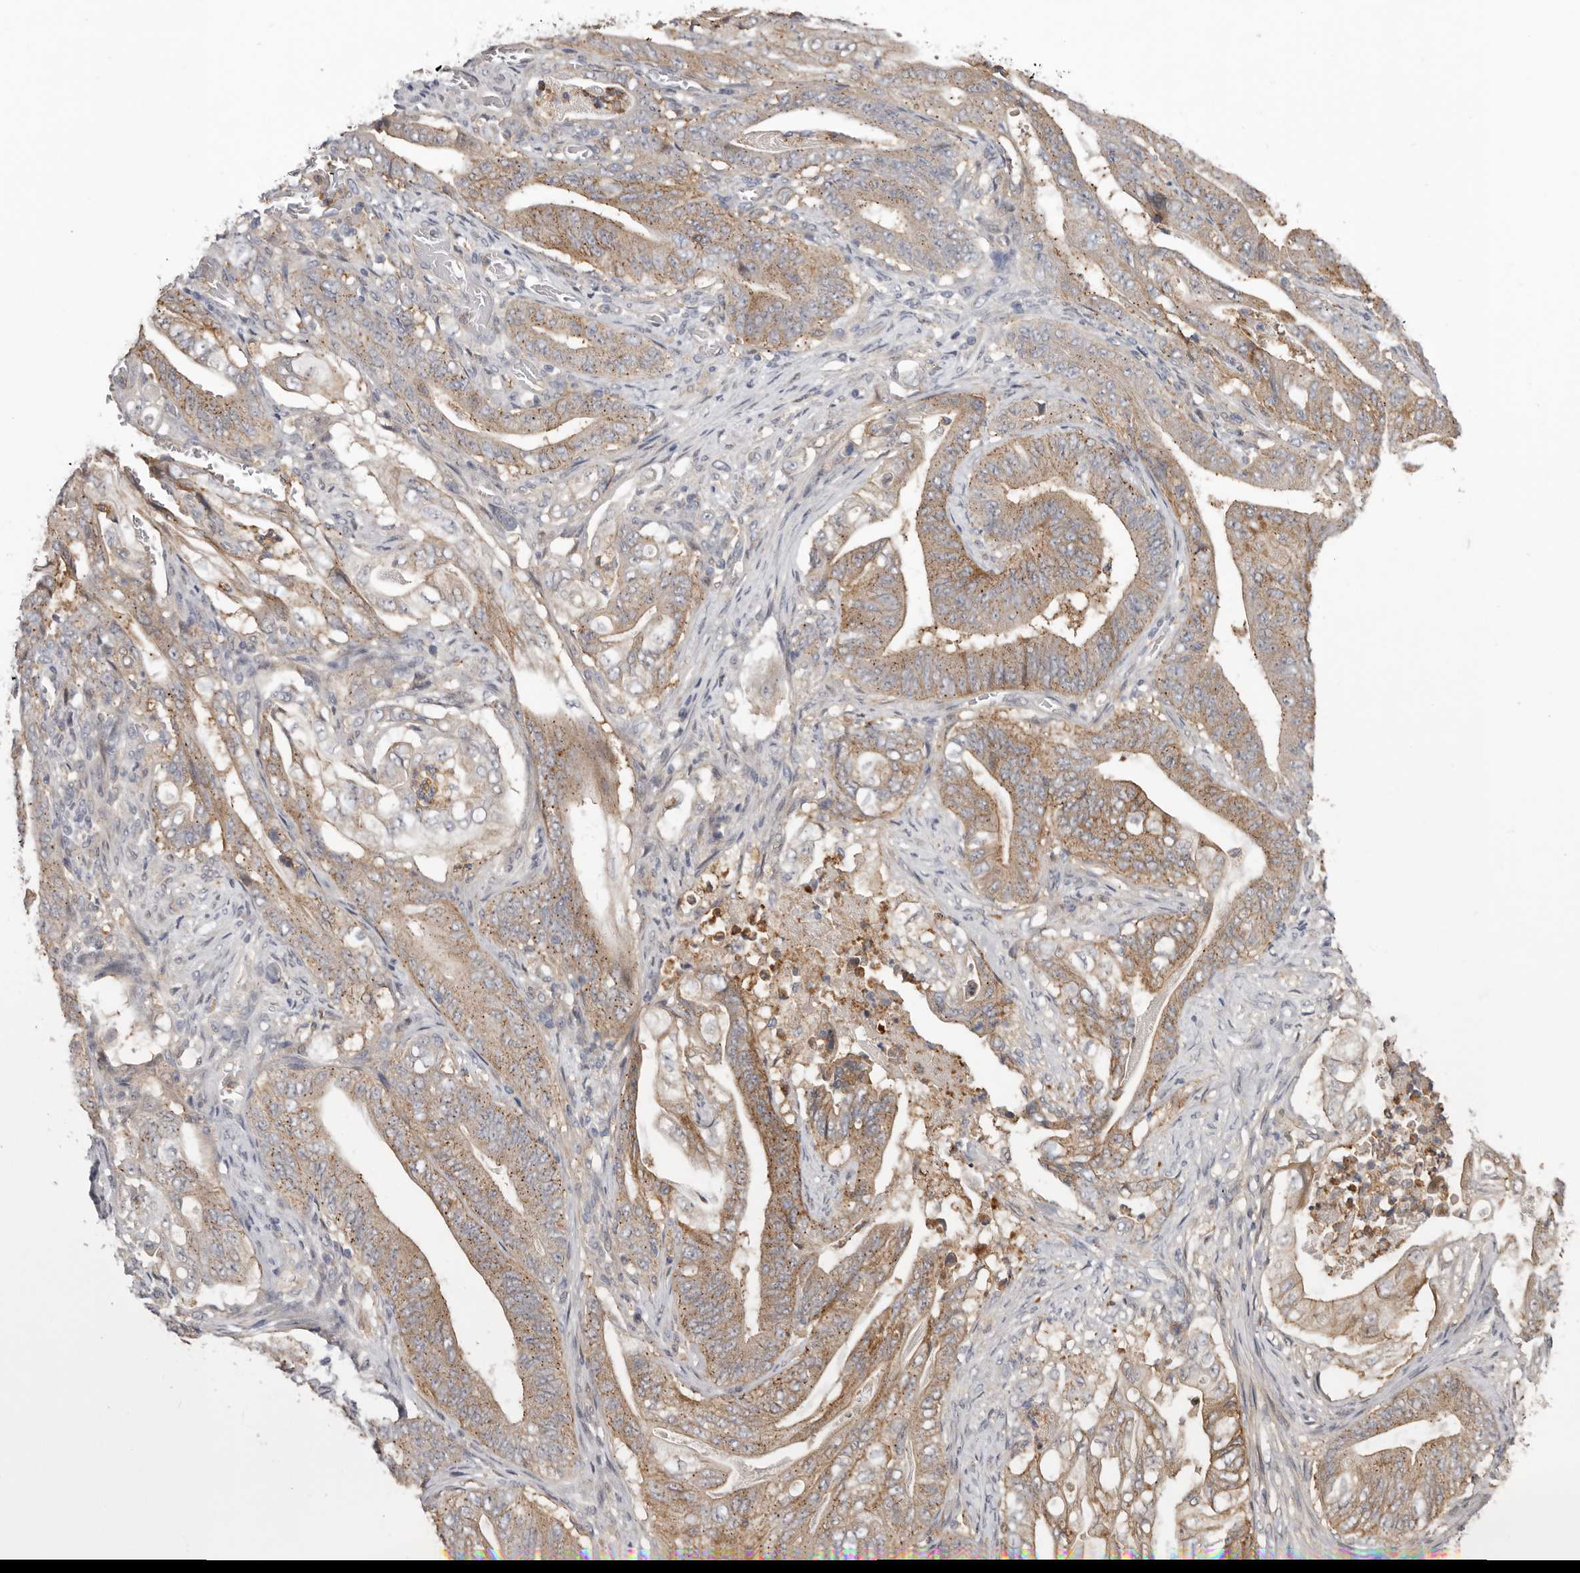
{"staining": {"intensity": "weak", "quantity": ">75%", "location": "cytoplasmic/membranous"}, "tissue": "stomach cancer", "cell_type": "Tumor cells", "image_type": "cancer", "snomed": [{"axis": "morphology", "description": "Adenocarcinoma, NOS"}, {"axis": "topography", "description": "Stomach"}], "caption": "Immunohistochemical staining of human stomach cancer (adenocarcinoma) reveals low levels of weak cytoplasmic/membranous expression in approximately >75% of tumor cells.", "gene": "MSRB2", "patient": {"sex": "female", "age": 73}}